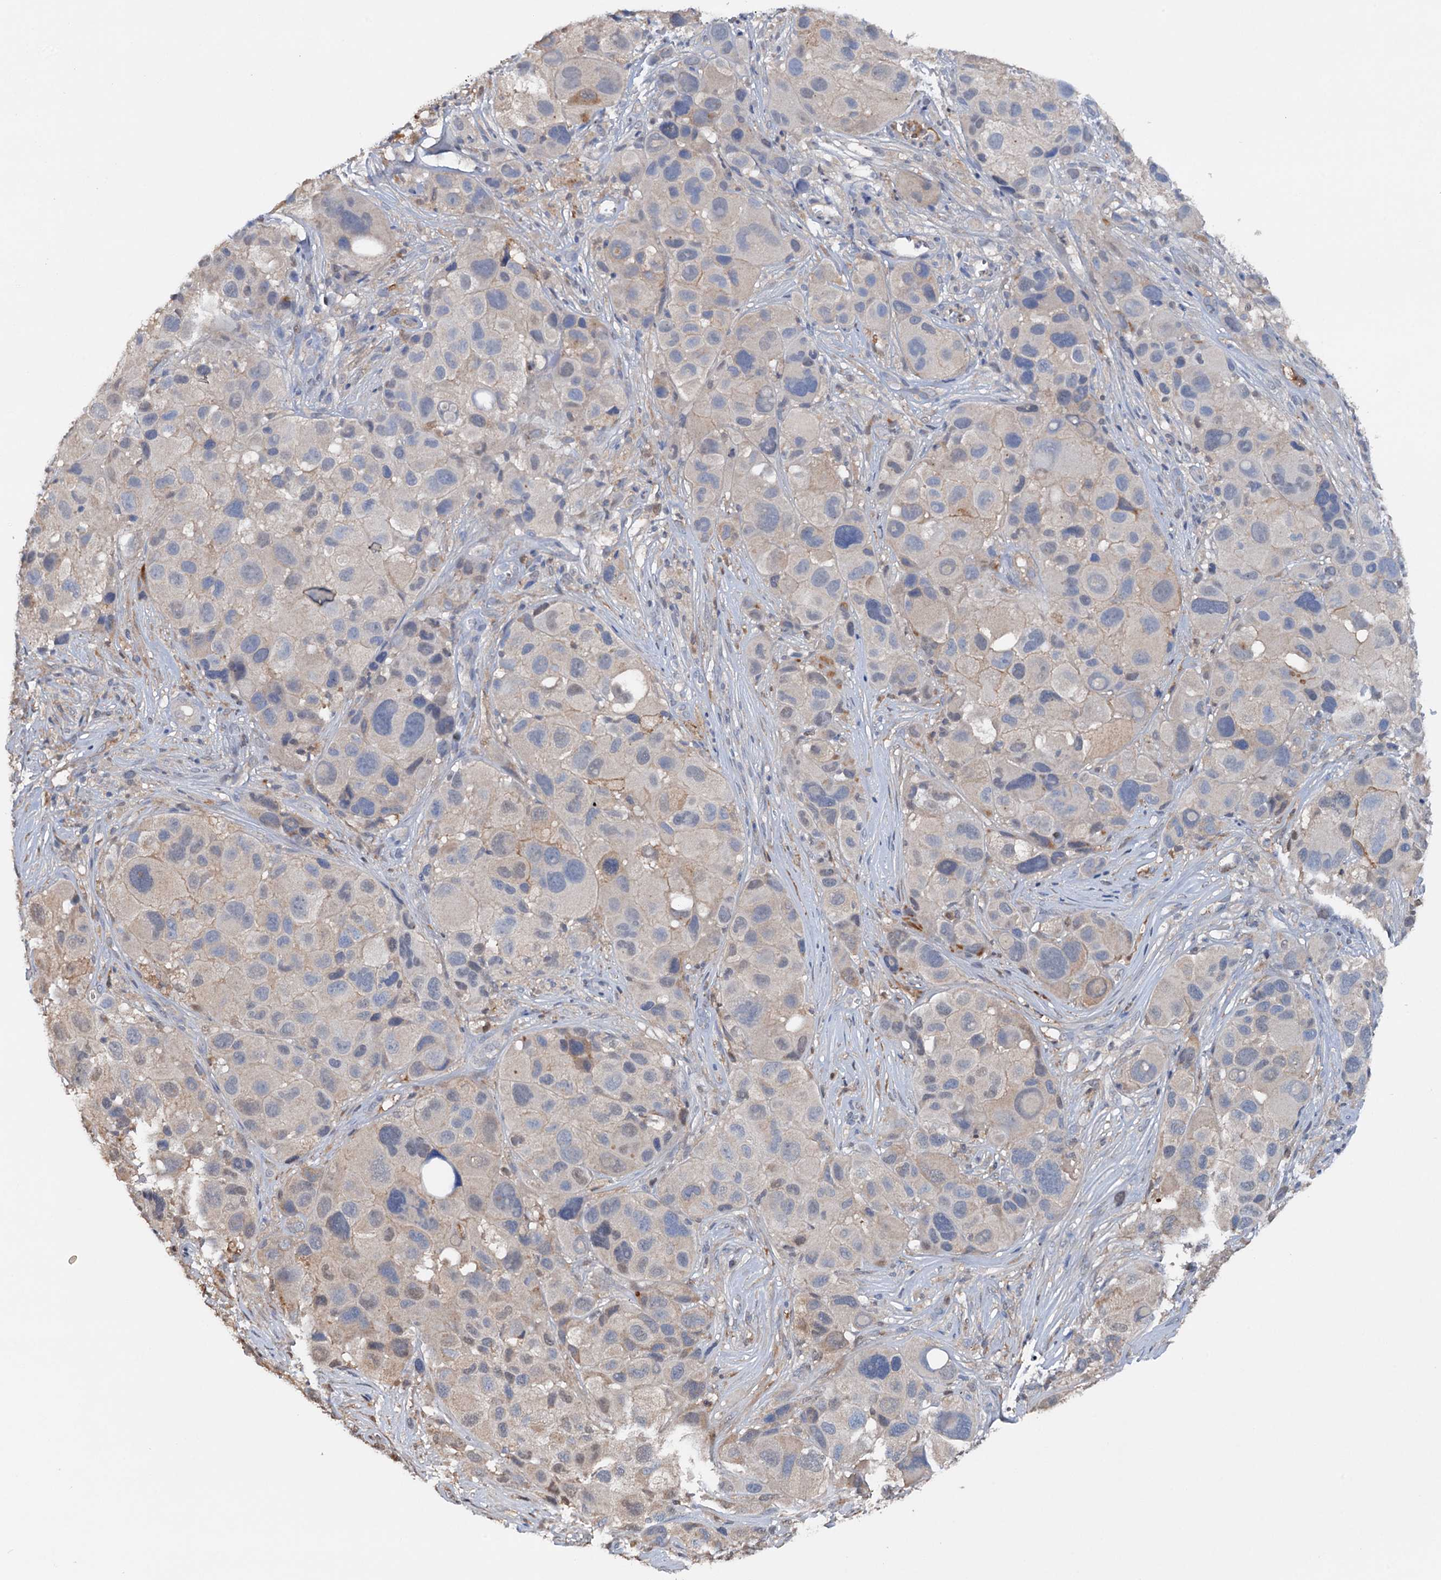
{"staining": {"intensity": "negative", "quantity": "none", "location": "none"}, "tissue": "melanoma", "cell_type": "Tumor cells", "image_type": "cancer", "snomed": [{"axis": "morphology", "description": "Malignant melanoma, NOS"}, {"axis": "topography", "description": "Skin of trunk"}], "caption": "The image exhibits no significant expression in tumor cells of melanoma. Brightfield microscopy of immunohistochemistry (IHC) stained with DAB (3,3'-diaminobenzidine) (brown) and hematoxylin (blue), captured at high magnification.", "gene": "ARL13A", "patient": {"sex": "male", "age": 71}}